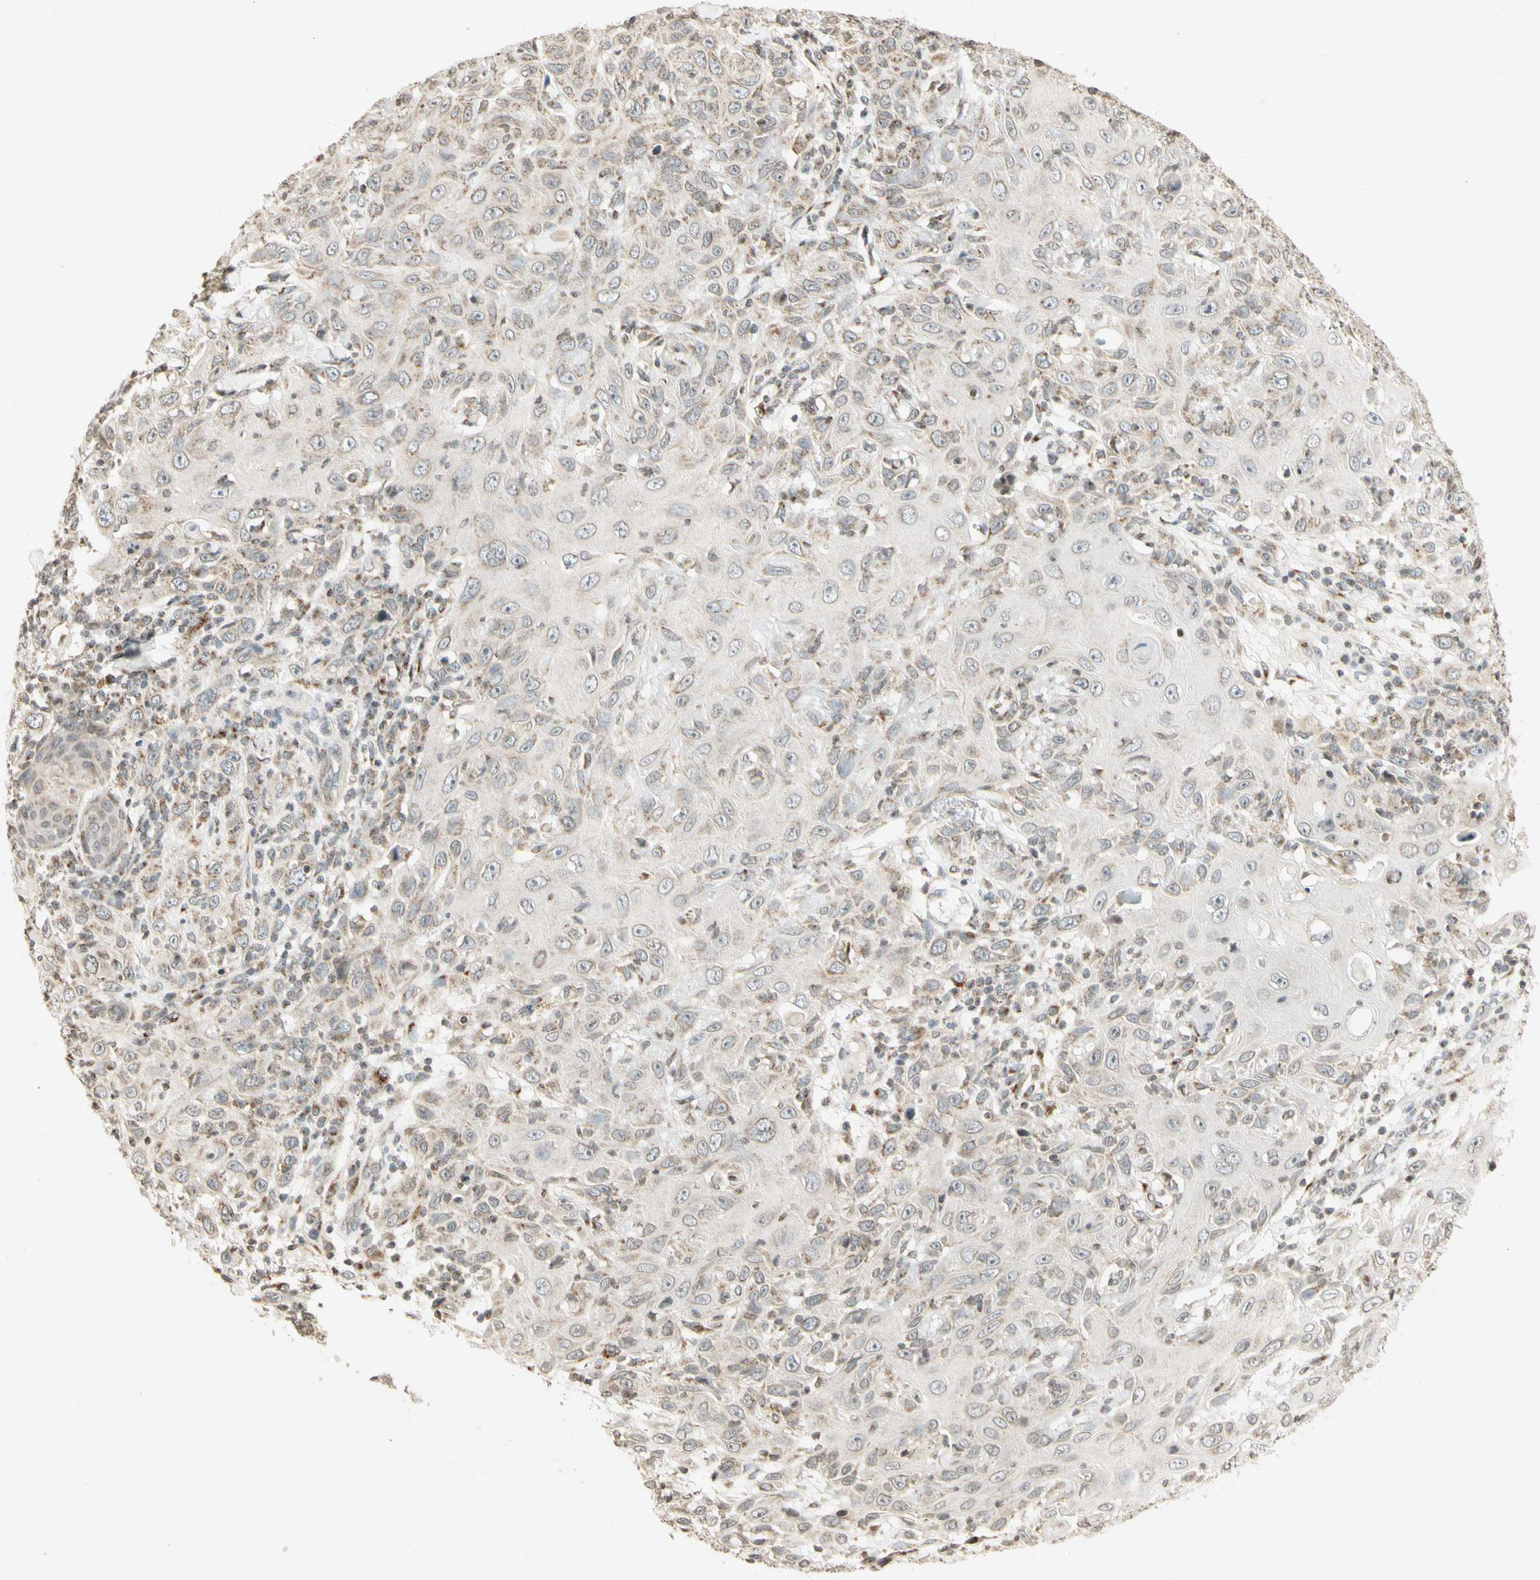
{"staining": {"intensity": "weak", "quantity": "25%-75%", "location": "cytoplasmic/membranous"}, "tissue": "skin cancer", "cell_type": "Tumor cells", "image_type": "cancer", "snomed": [{"axis": "morphology", "description": "Squamous cell carcinoma, NOS"}, {"axis": "topography", "description": "Skin"}], "caption": "This is a micrograph of immunohistochemistry staining of skin cancer (squamous cell carcinoma), which shows weak staining in the cytoplasmic/membranous of tumor cells.", "gene": "CCNI", "patient": {"sex": "female", "age": 88}}